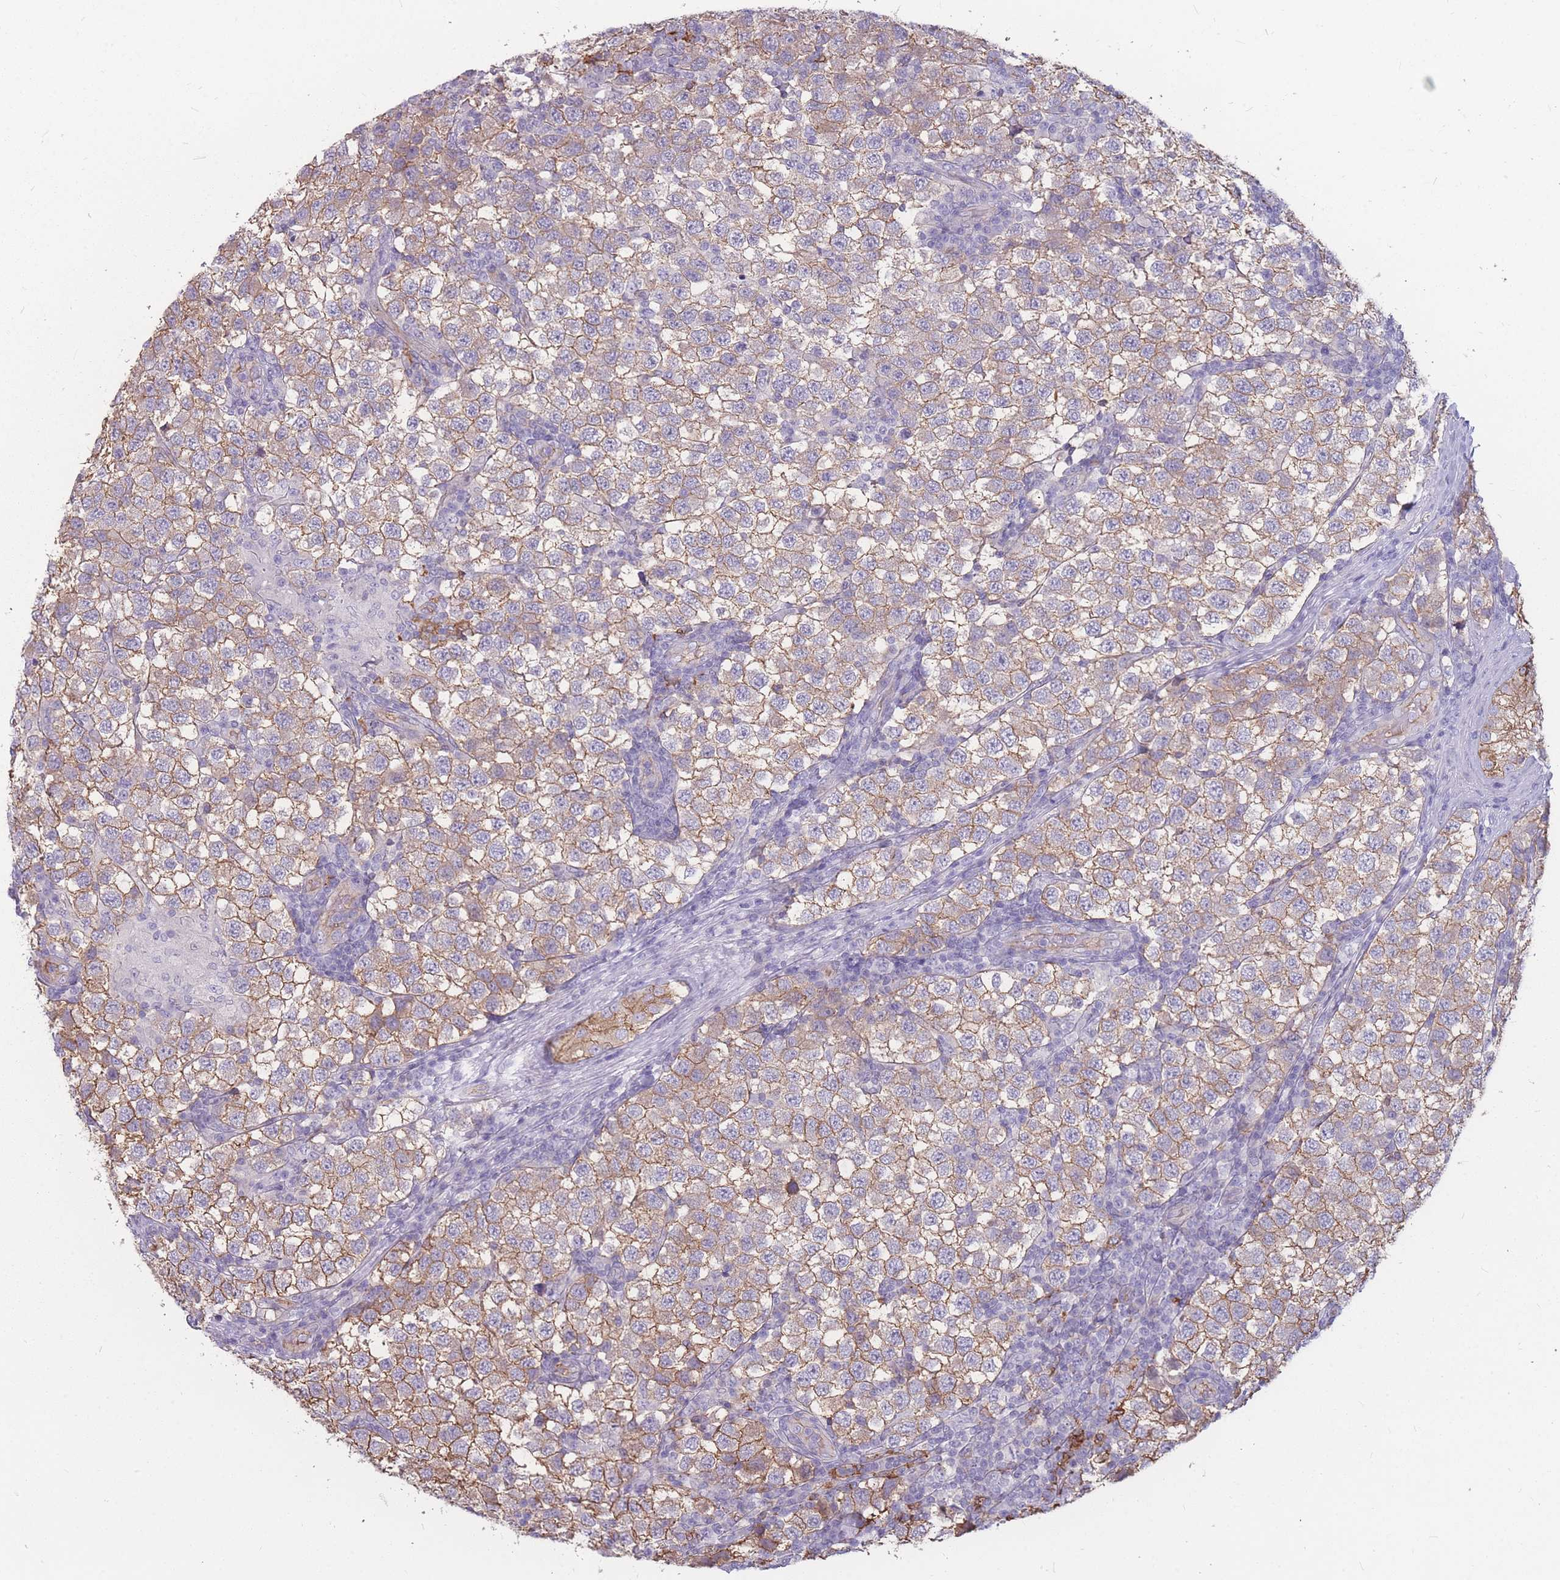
{"staining": {"intensity": "moderate", "quantity": ">75%", "location": "cytoplasmic/membranous"}, "tissue": "testis cancer", "cell_type": "Tumor cells", "image_type": "cancer", "snomed": [{"axis": "morphology", "description": "Seminoma, NOS"}, {"axis": "topography", "description": "Testis"}], "caption": "Immunohistochemical staining of human seminoma (testis) displays medium levels of moderate cytoplasmic/membranous expression in about >75% of tumor cells. The protein is stained brown, and the nuclei are stained in blue (DAB (3,3'-diaminobenzidine) IHC with brightfield microscopy, high magnification).", "gene": "GNA11", "patient": {"sex": "male", "age": 34}}